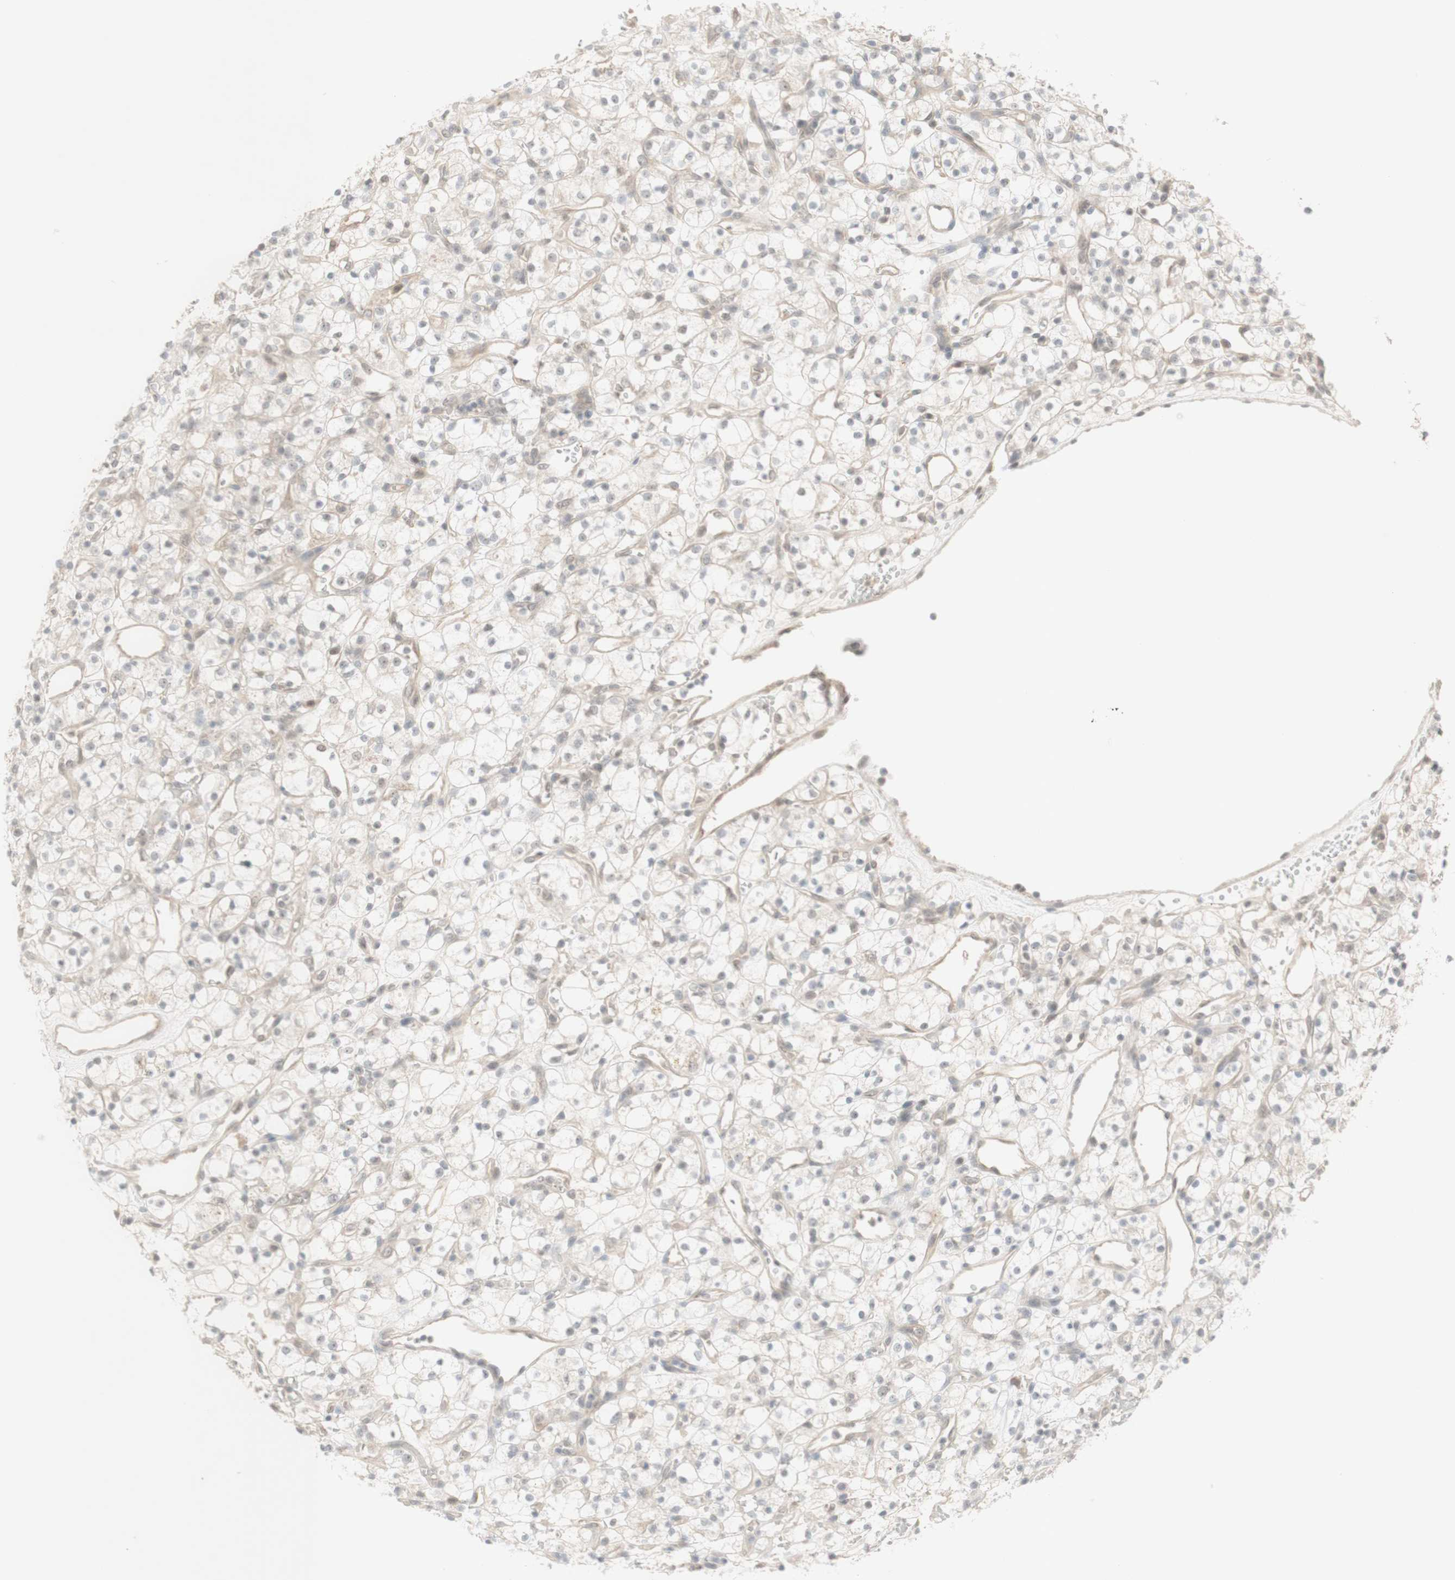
{"staining": {"intensity": "negative", "quantity": "none", "location": "none"}, "tissue": "renal cancer", "cell_type": "Tumor cells", "image_type": "cancer", "snomed": [{"axis": "morphology", "description": "Adenocarcinoma, NOS"}, {"axis": "topography", "description": "Kidney"}], "caption": "This is an immunohistochemistry histopathology image of adenocarcinoma (renal). There is no staining in tumor cells.", "gene": "PLCD4", "patient": {"sex": "female", "age": 60}}